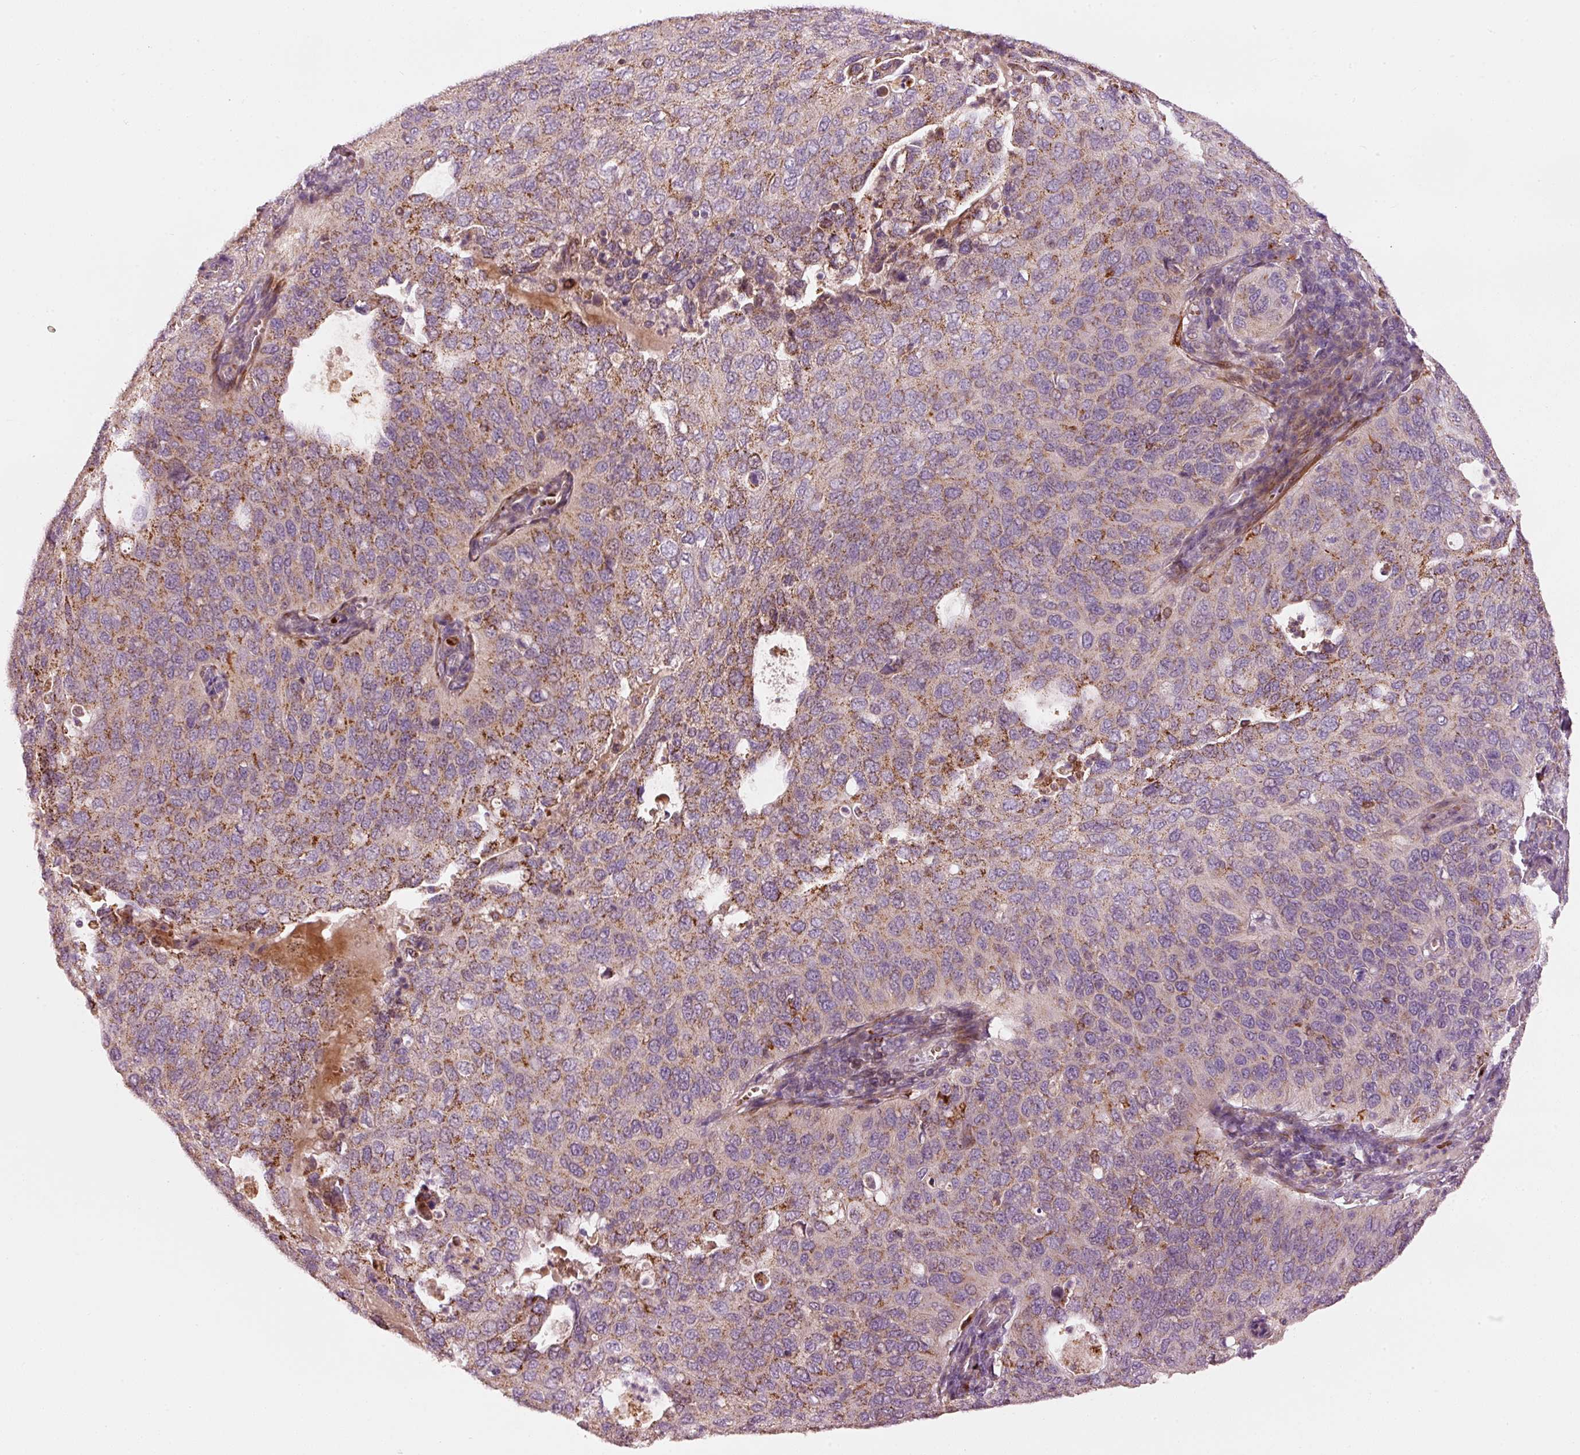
{"staining": {"intensity": "moderate", "quantity": "25%-75%", "location": "cytoplasmic/membranous"}, "tissue": "cervical cancer", "cell_type": "Tumor cells", "image_type": "cancer", "snomed": [{"axis": "morphology", "description": "Squamous cell carcinoma, NOS"}, {"axis": "topography", "description": "Cervix"}], "caption": "Protein staining of cervical squamous cell carcinoma tissue reveals moderate cytoplasmic/membranous staining in approximately 25%-75% of tumor cells.", "gene": "KLHL21", "patient": {"sex": "female", "age": 36}}